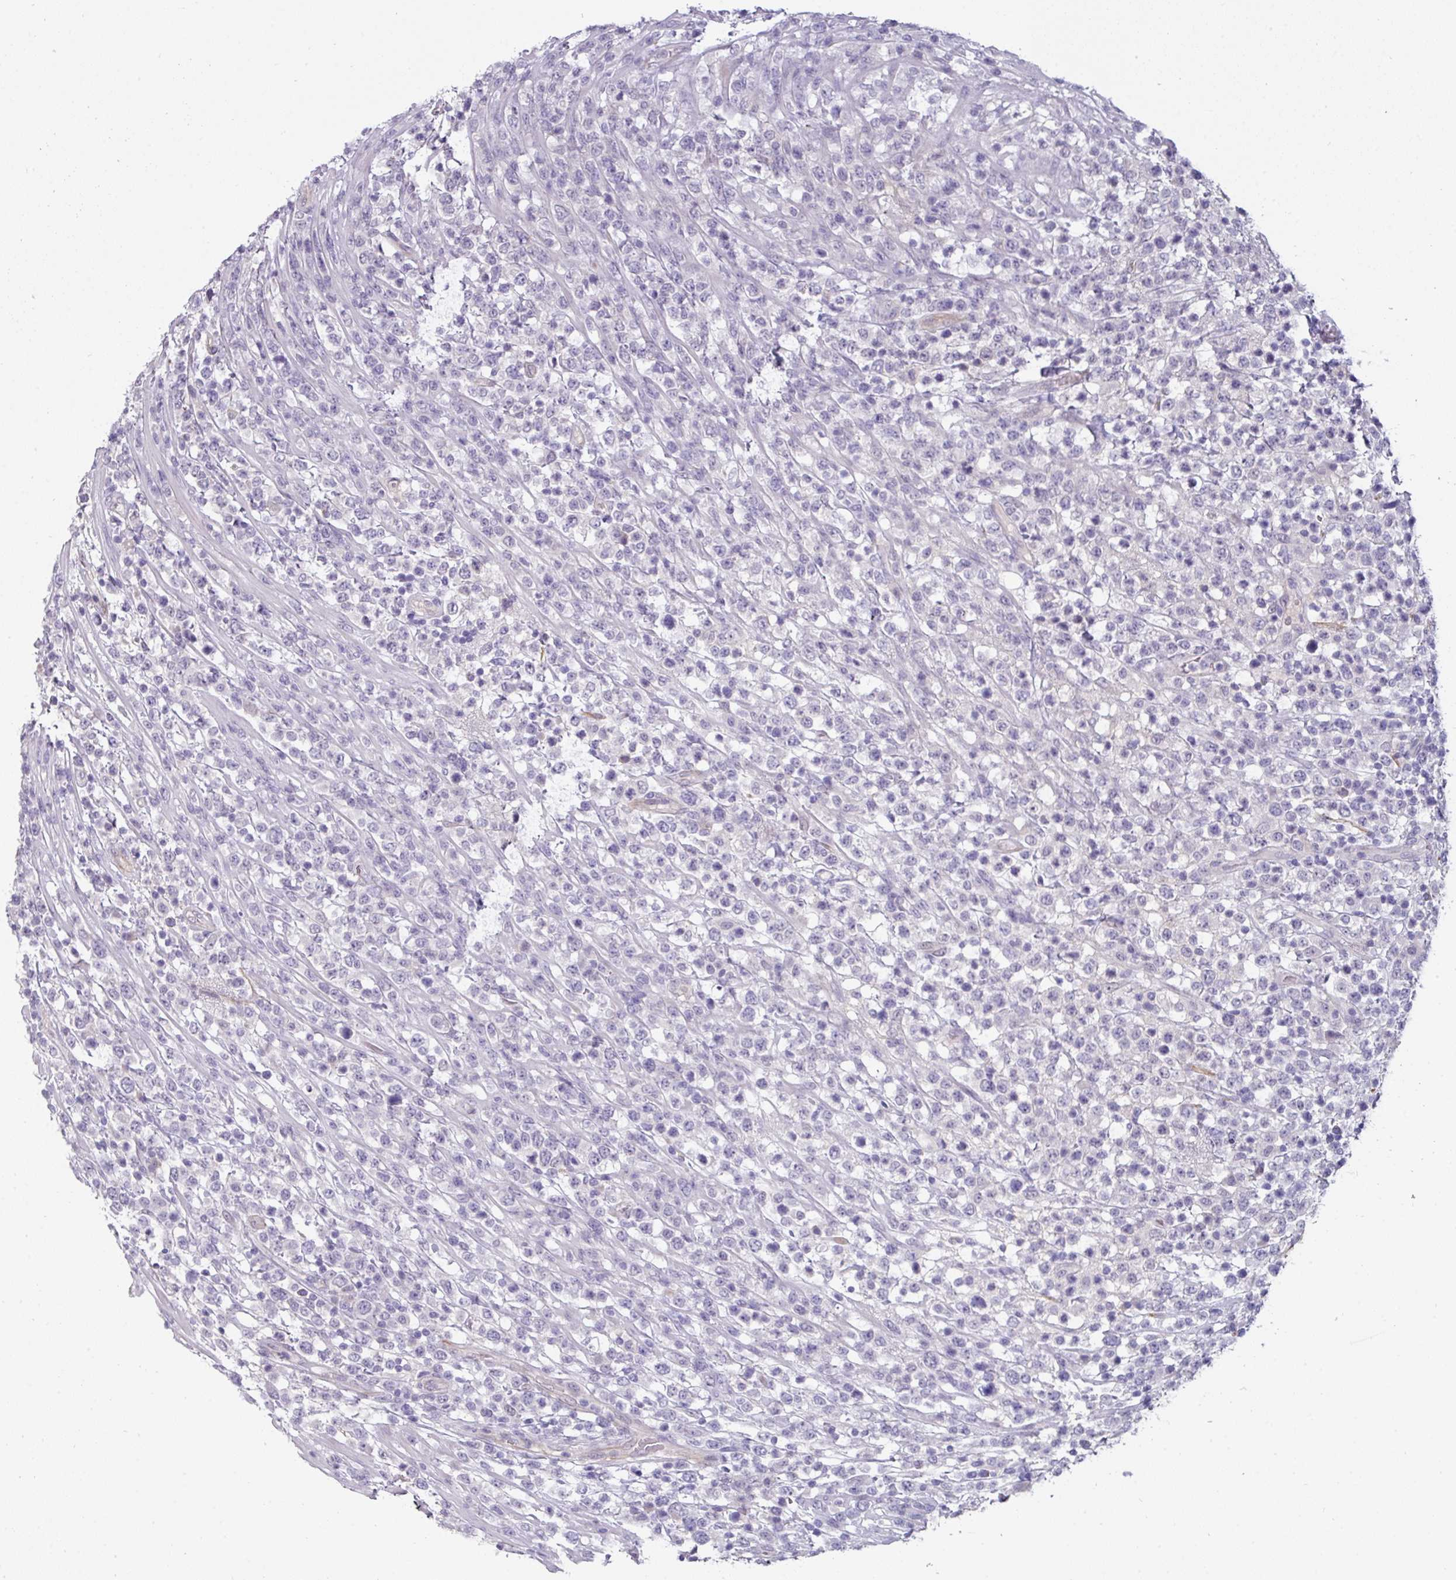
{"staining": {"intensity": "negative", "quantity": "none", "location": "none"}, "tissue": "lymphoma", "cell_type": "Tumor cells", "image_type": "cancer", "snomed": [{"axis": "morphology", "description": "Malignant lymphoma, non-Hodgkin's type, High grade"}, {"axis": "topography", "description": "Colon"}], "caption": "A high-resolution micrograph shows IHC staining of lymphoma, which shows no significant expression in tumor cells.", "gene": "EYA3", "patient": {"sex": "female", "age": 53}}